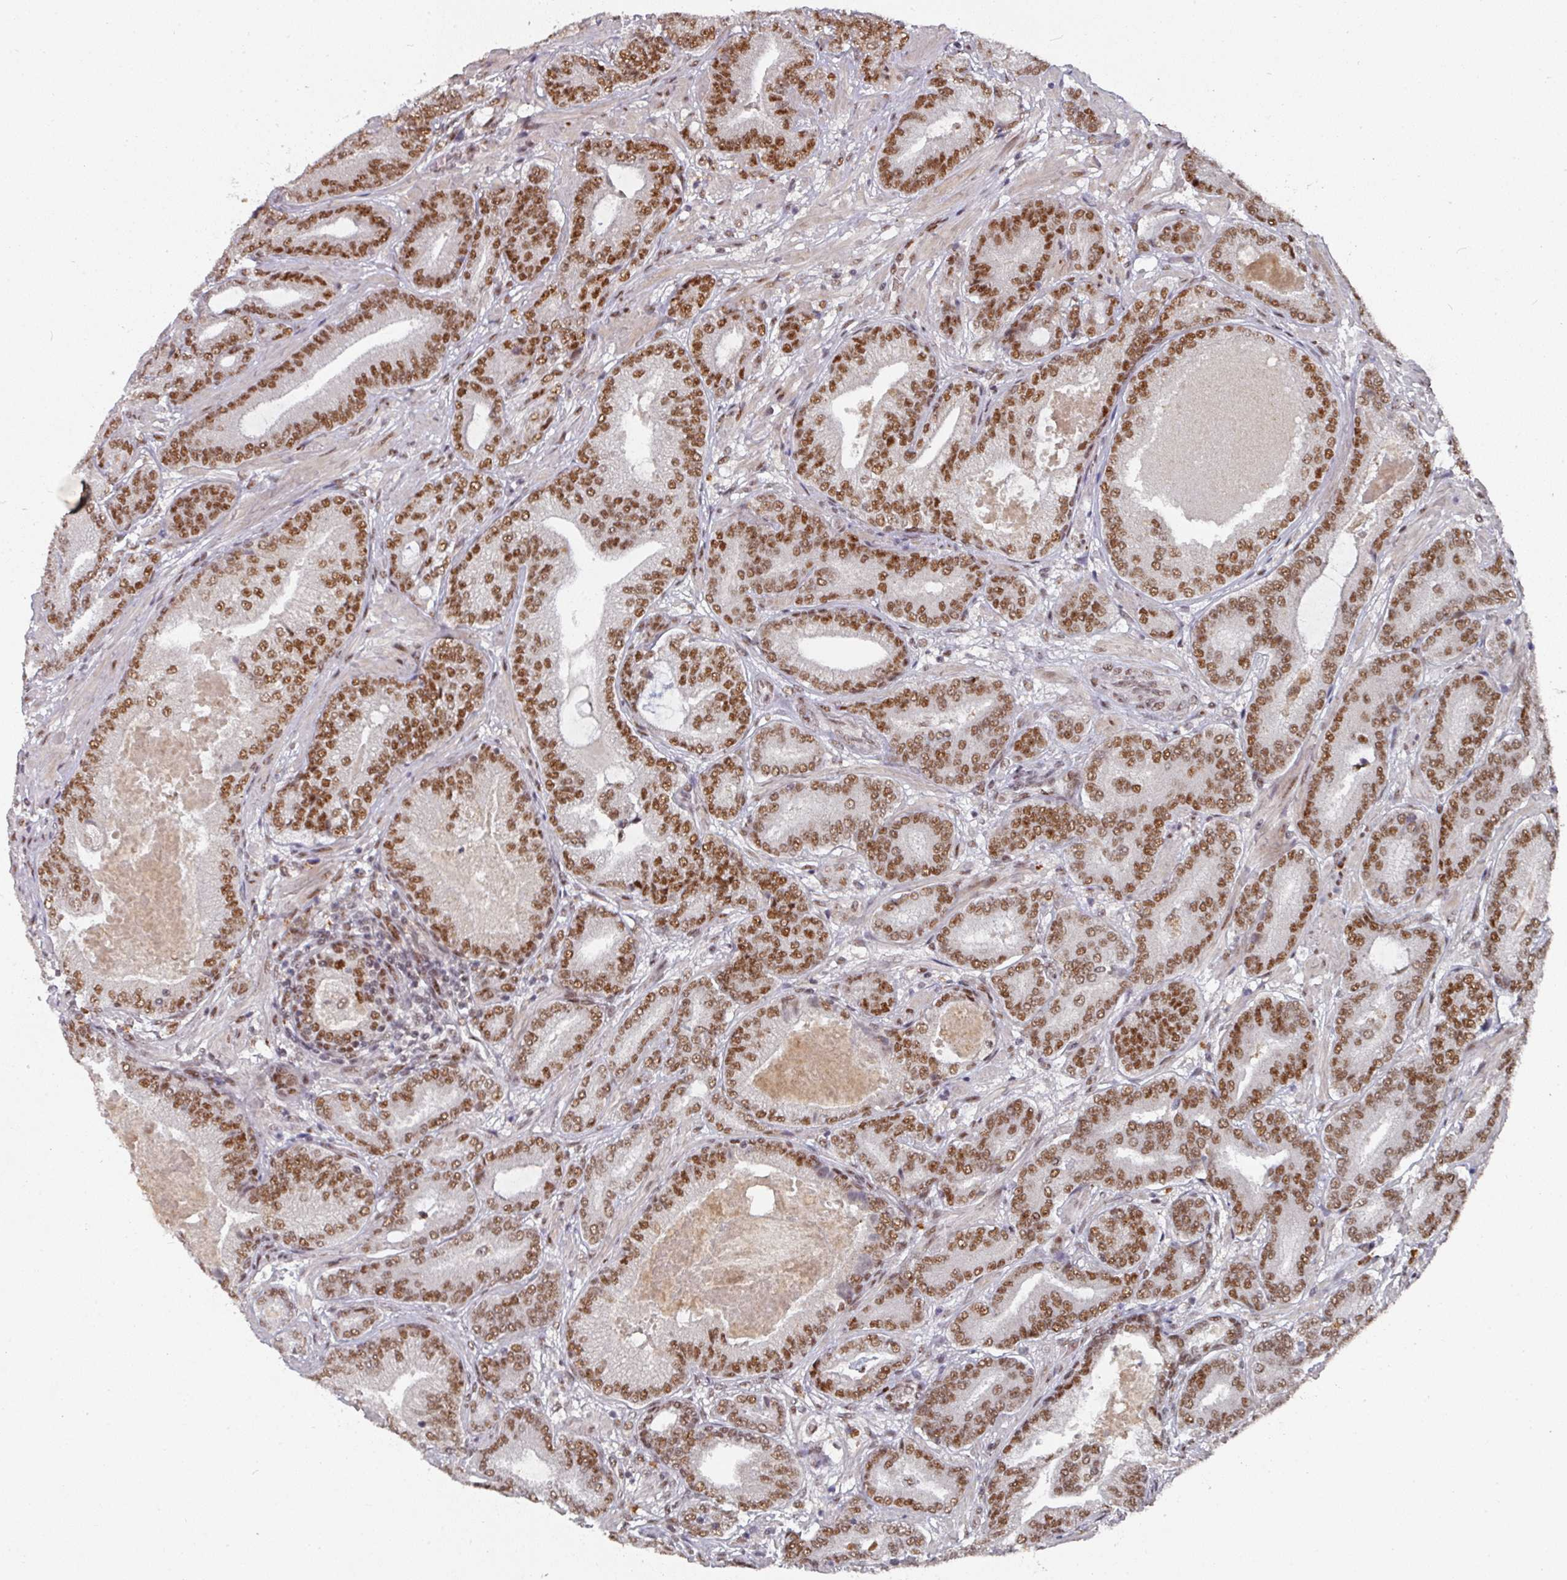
{"staining": {"intensity": "strong", "quantity": ">75%", "location": "nuclear"}, "tissue": "prostate cancer", "cell_type": "Tumor cells", "image_type": "cancer", "snomed": [{"axis": "morphology", "description": "Adenocarcinoma, Low grade"}, {"axis": "topography", "description": "Prostate and seminal vesicle, NOS"}], "caption": "Immunohistochemical staining of adenocarcinoma (low-grade) (prostate) exhibits high levels of strong nuclear staining in approximately >75% of tumor cells. The staining was performed using DAB, with brown indicating positive protein expression. Nuclei are stained blue with hematoxylin.", "gene": "MEPCE", "patient": {"sex": "male", "age": 61}}